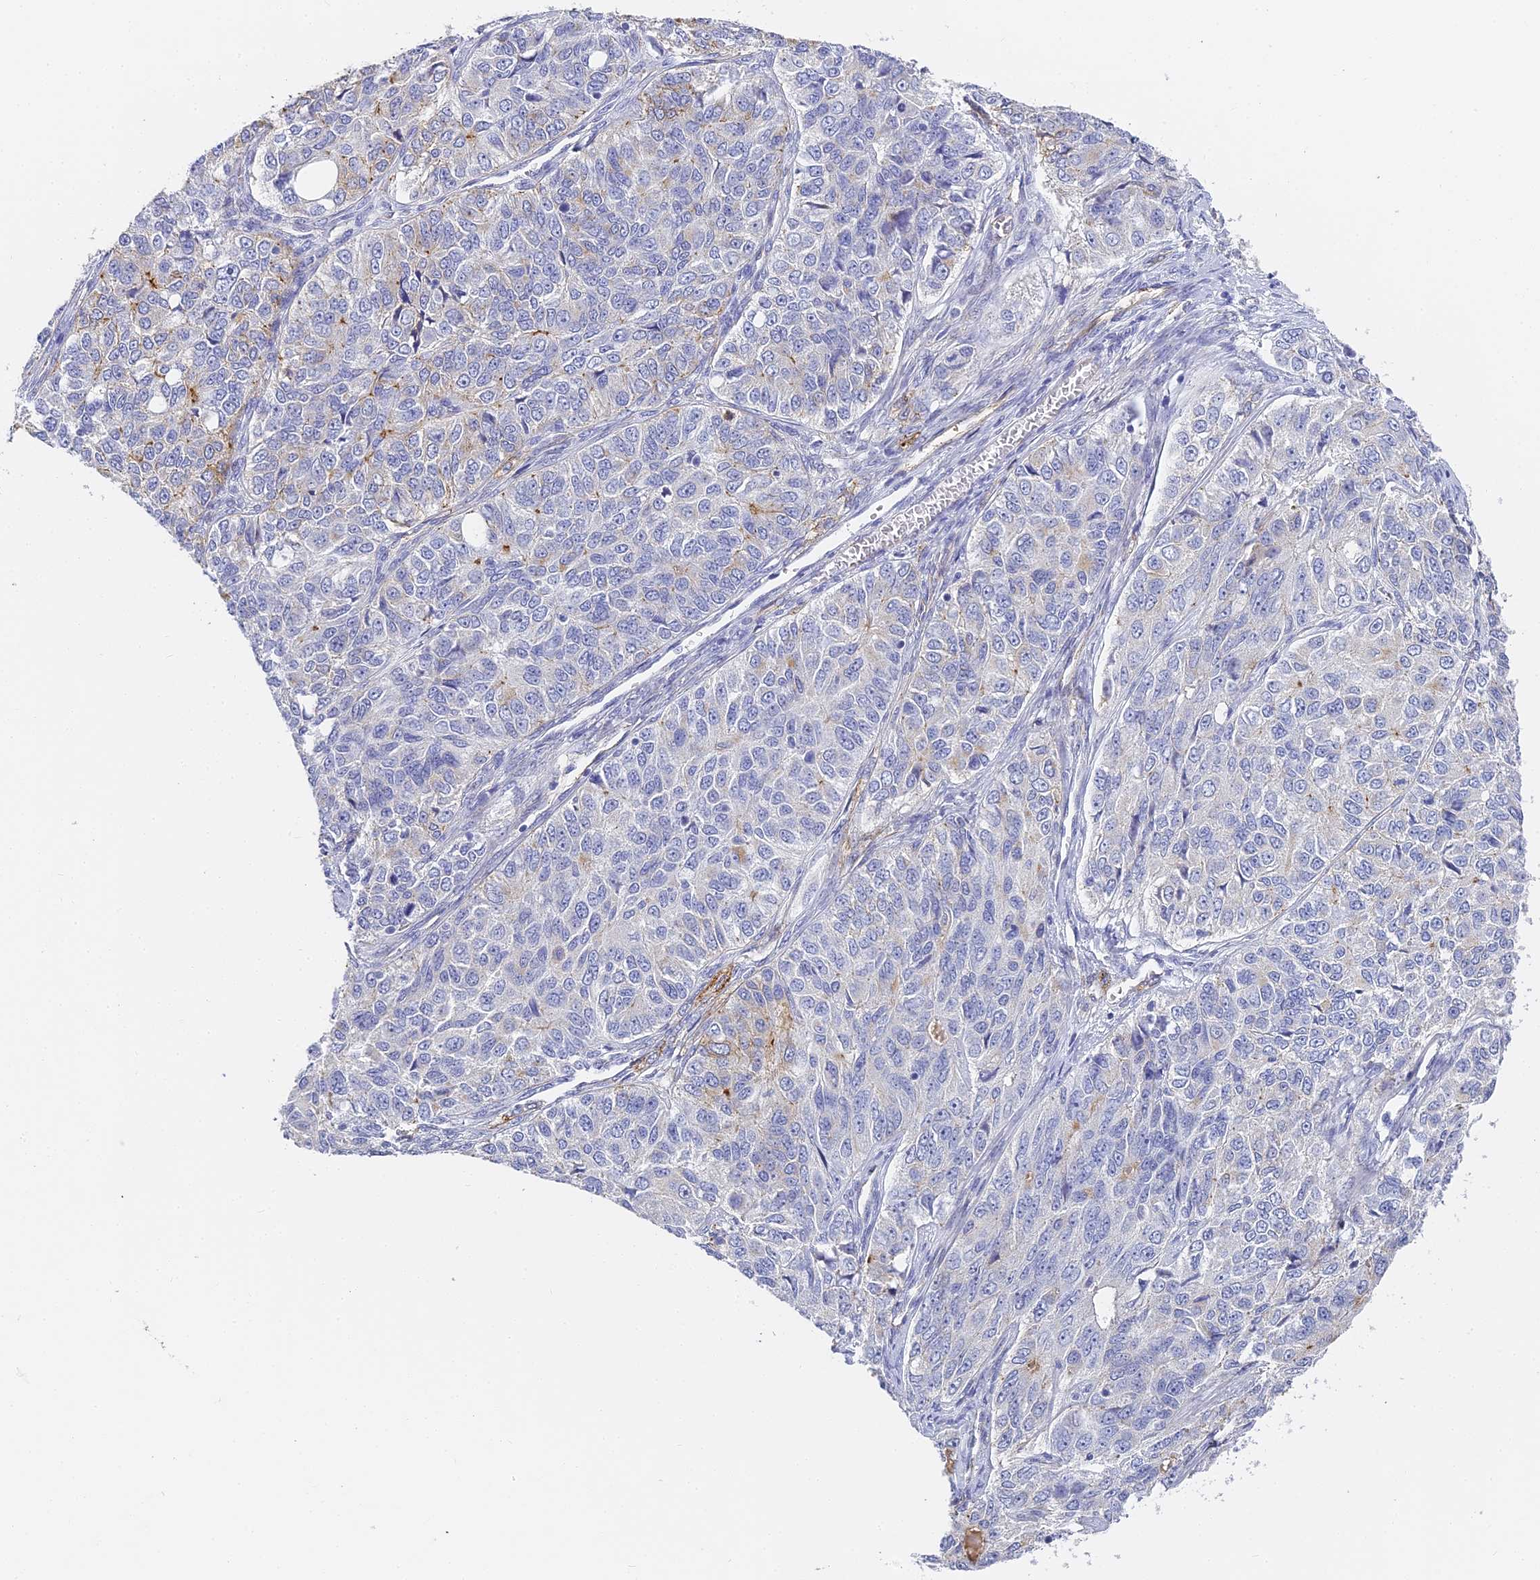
{"staining": {"intensity": "negative", "quantity": "none", "location": "none"}, "tissue": "ovarian cancer", "cell_type": "Tumor cells", "image_type": "cancer", "snomed": [{"axis": "morphology", "description": "Carcinoma, endometroid"}, {"axis": "topography", "description": "Ovary"}], "caption": "Tumor cells show no significant expression in endometroid carcinoma (ovarian). (DAB immunohistochemistry (IHC) with hematoxylin counter stain).", "gene": "GJA1", "patient": {"sex": "female", "age": 51}}